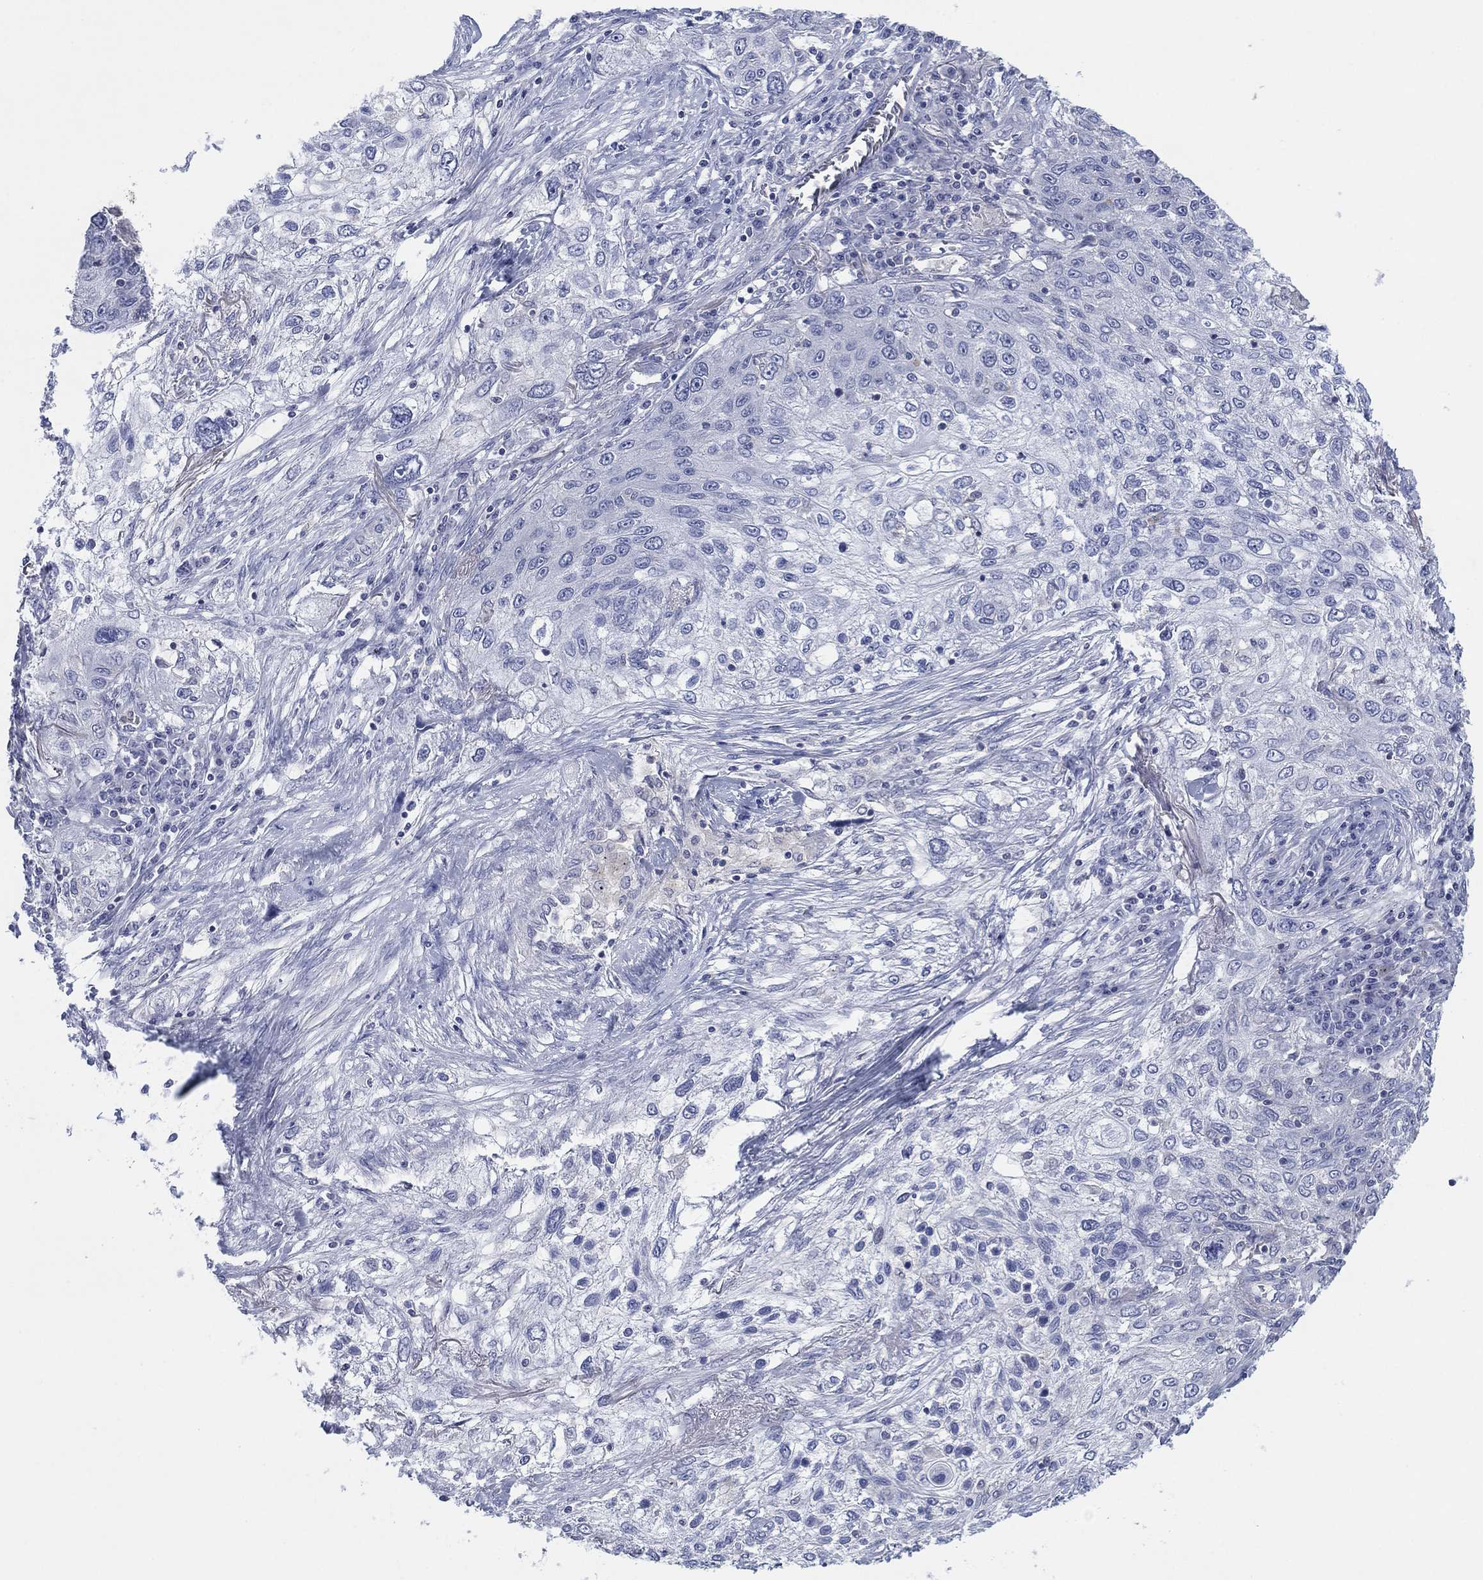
{"staining": {"intensity": "negative", "quantity": "none", "location": "none"}, "tissue": "lung cancer", "cell_type": "Tumor cells", "image_type": "cancer", "snomed": [{"axis": "morphology", "description": "Squamous cell carcinoma, NOS"}, {"axis": "topography", "description": "Lung"}], "caption": "Lung cancer stained for a protein using immunohistochemistry (IHC) exhibits no expression tumor cells.", "gene": "FER1L6", "patient": {"sex": "female", "age": 69}}